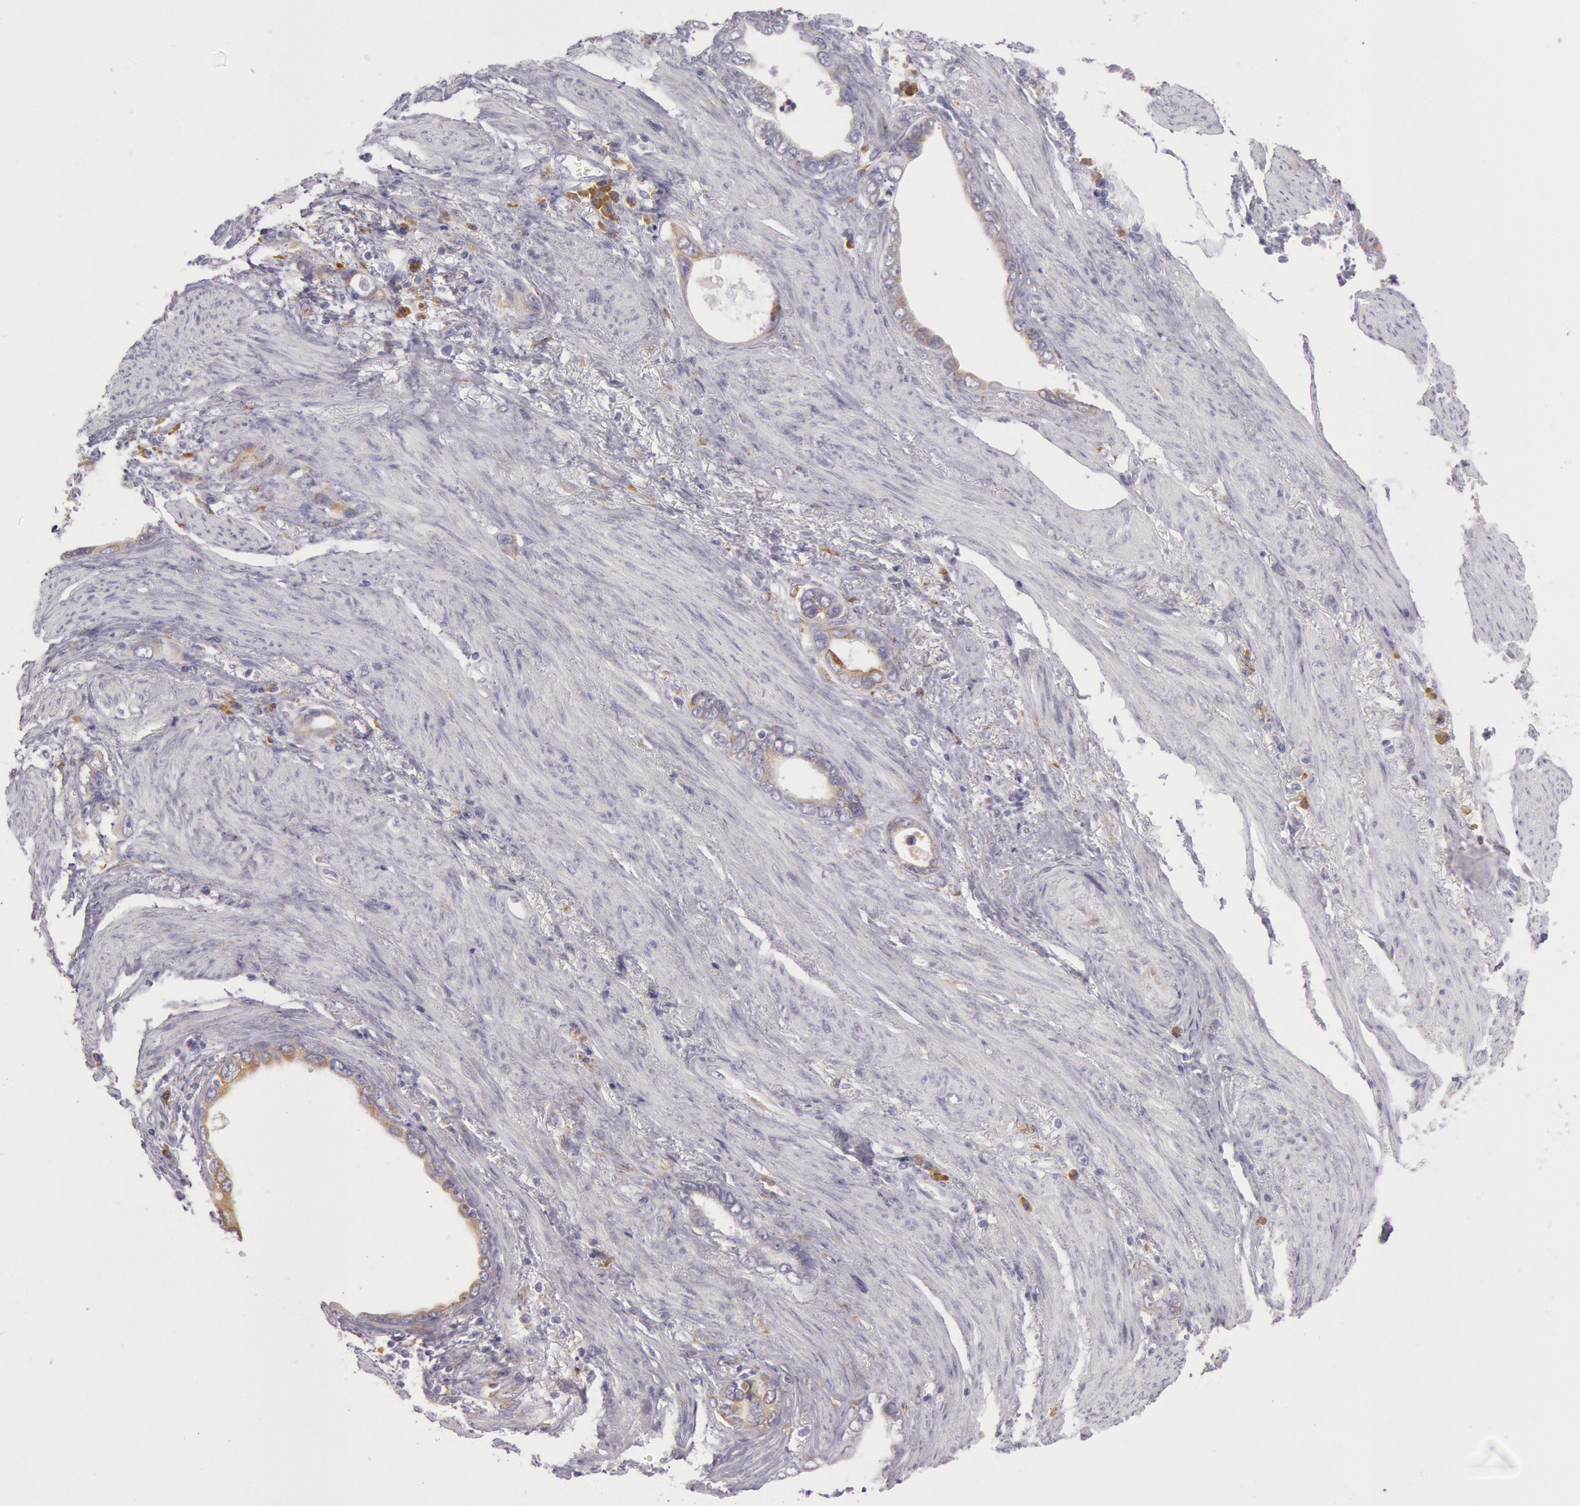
{"staining": {"intensity": "moderate", "quantity": "25%-75%", "location": "cytoplasmic/membranous"}, "tissue": "stomach cancer", "cell_type": "Tumor cells", "image_type": "cancer", "snomed": [{"axis": "morphology", "description": "Adenocarcinoma, NOS"}, {"axis": "topography", "description": "Stomach"}], "caption": "Immunohistochemistry histopathology image of neoplastic tissue: stomach adenocarcinoma stained using immunohistochemistry (IHC) demonstrates medium levels of moderate protein expression localized specifically in the cytoplasmic/membranous of tumor cells, appearing as a cytoplasmic/membranous brown color.", "gene": "CIDEB", "patient": {"sex": "male", "age": 78}}